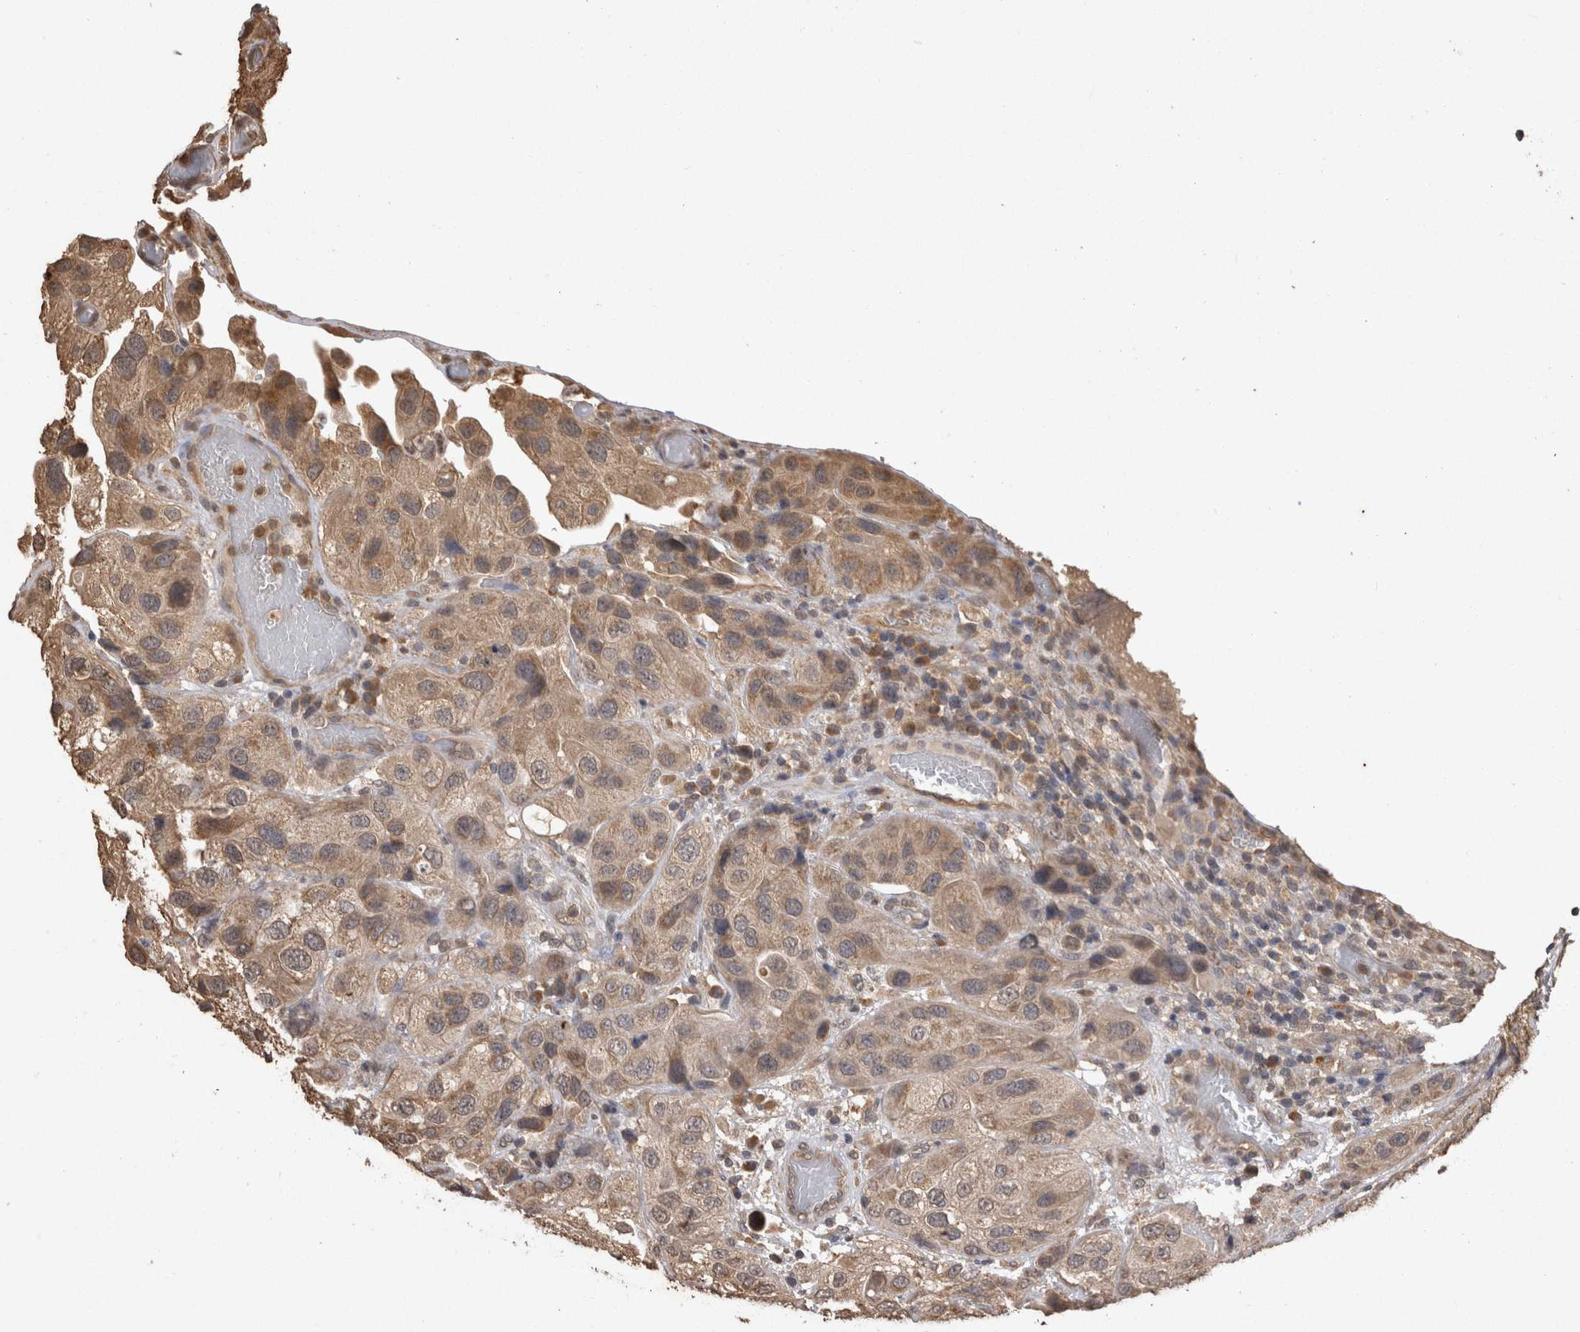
{"staining": {"intensity": "moderate", "quantity": ">75%", "location": "cytoplasmic/membranous"}, "tissue": "urothelial cancer", "cell_type": "Tumor cells", "image_type": "cancer", "snomed": [{"axis": "morphology", "description": "Urothelial carcinoma, High grade"}, {"axis": "topography", "description": "Urinary bladder"}], "caption": "Moderate cytoplasmic/membranous protein expression is identified in approximately >75% of tumor cells in high-grade urothelial carcinoma.", "gene": "SOCS5", "patient": {"sex": "female", "age": 64}}